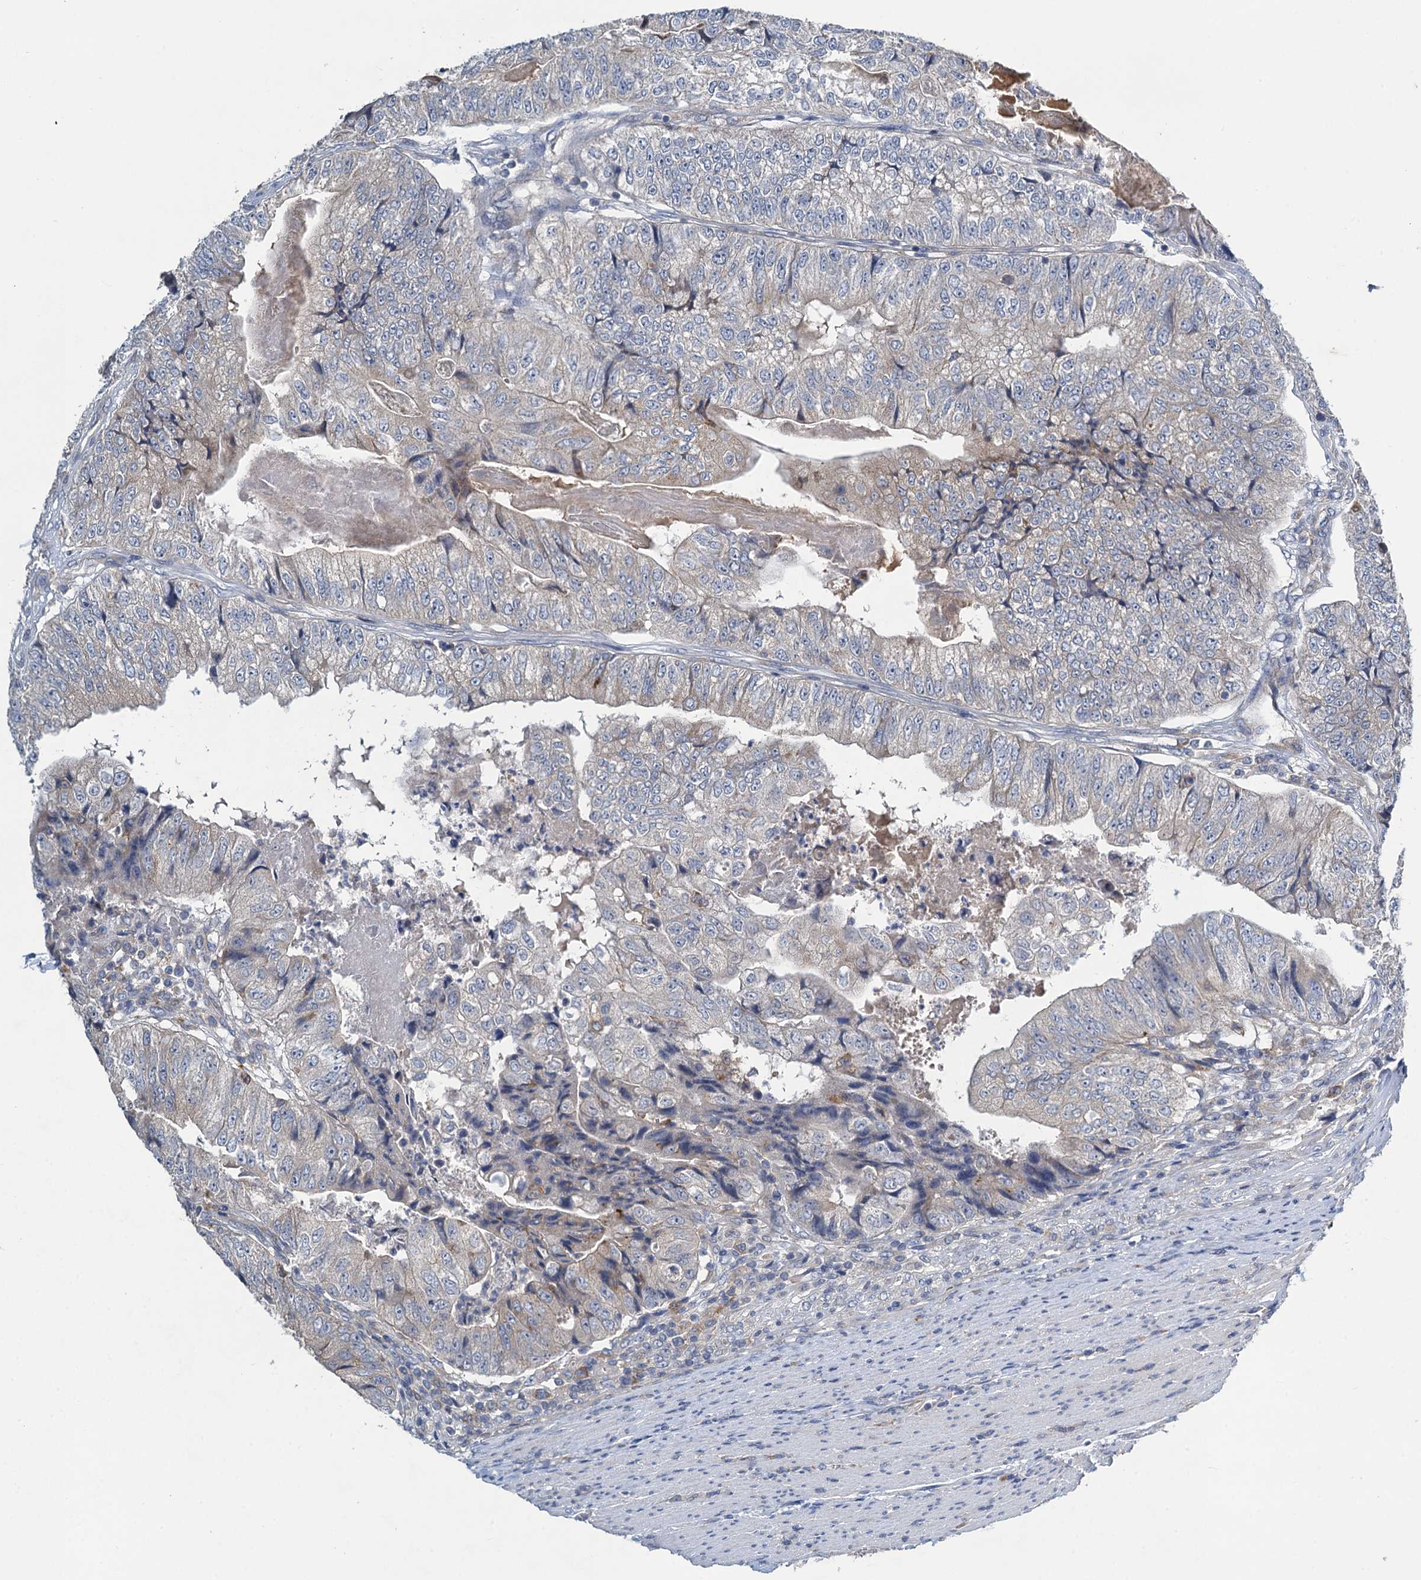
{"staining": {"intensity": "negative", "quantity": "none", "location": "none"}, "tissue": "colorectal cancer", "cell_type": "Tumor cells", "image_type": "cancer", "snomed": [{"axis": "morphology", "description": "Adenocarcinoma, NOS"}, {"axis": "topography", "description": "Colon"}], "caption": "DAB immunohistochemical staining of colorectal cancer (adenocarcinoma) displays no significant positivity in tumor cells. (Stains: DAB (3,3'-diaminobenzidine) IHC with hematoxylin counter stain, Microscopy: brightfield microscopy at high magnification).", "gene": "SNAP29", "patient": {"sex": "female", "age": 67}}